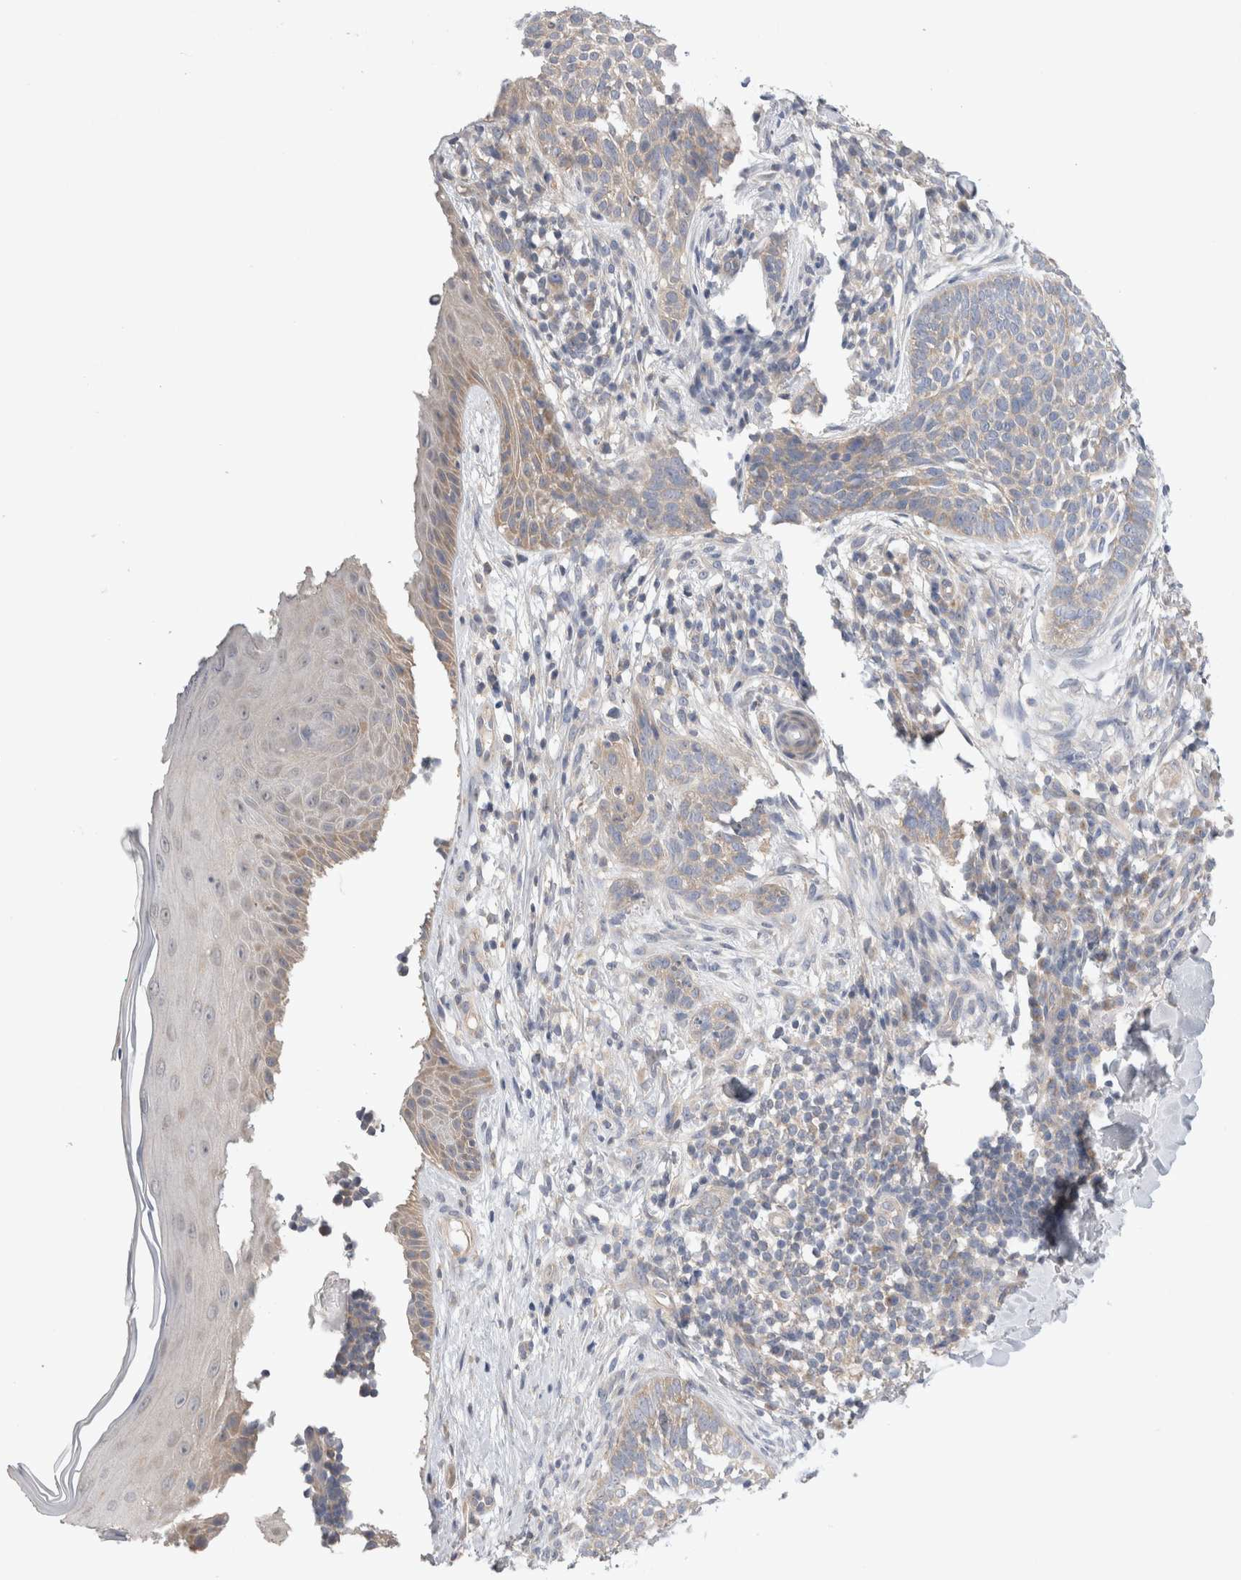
{"staining": {"intensity": "negative", "quantity": "none", "location": "none"}, "tissue": "skin cancer", "cell_type": "Tumor cells", "image_type": "cancer", "snomed": [{"axis": "morphology", "description": "Normal tissue, NOS"}, {"axis": "morphology", "description": "Basal cell carcinoma"}, {"axis": "topography", "description": "Skin"}], "caption": "Tumor cells show no significant staining in skin cancer.", "gene": "IFT74", "patient": {"sex": "male", "age": 67}}